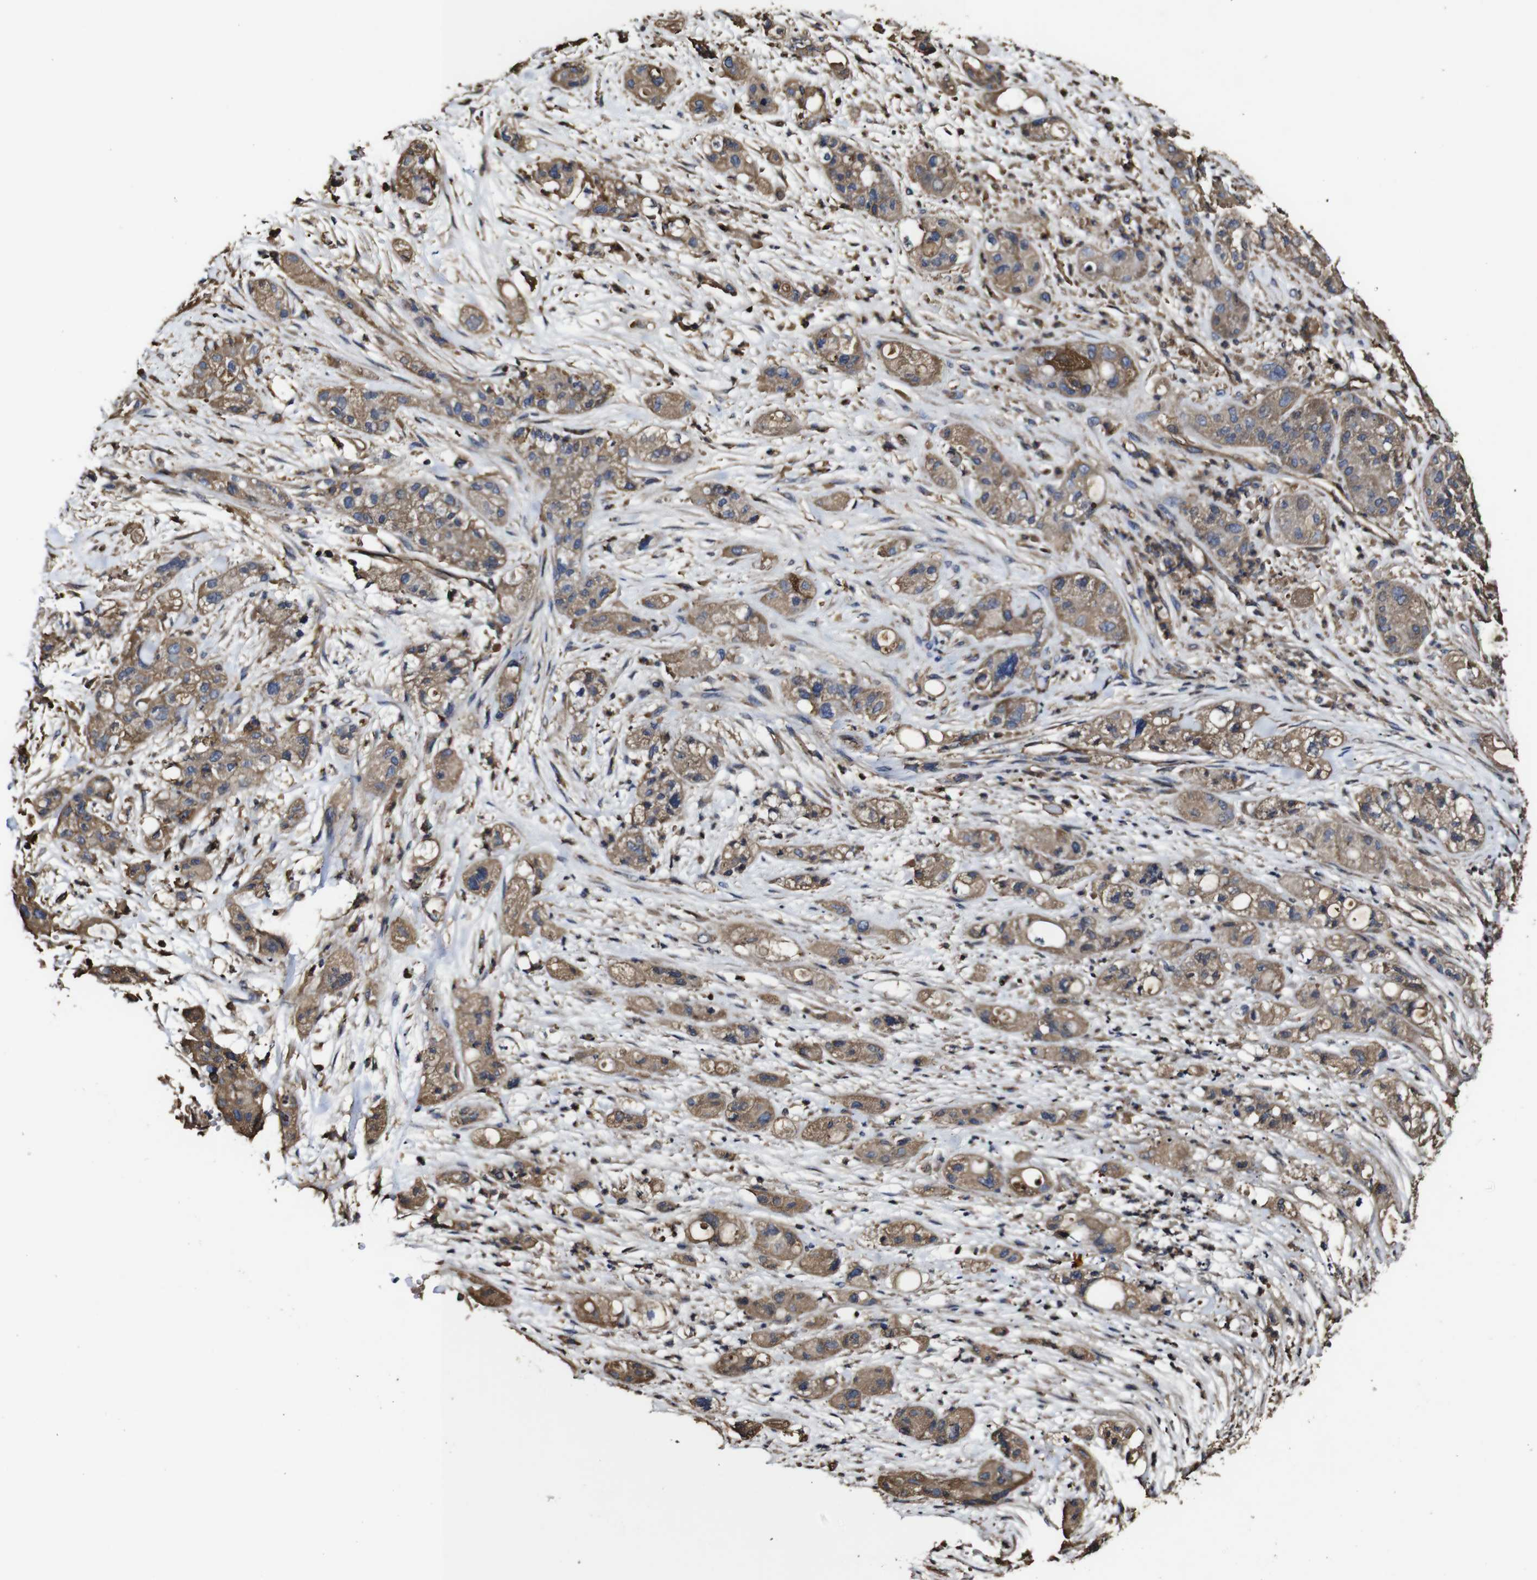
{"staining": {"intensity": "moderate", "quantity": ">75%", "location": "cytoplasmic/membranous"}, "tissue": "pancreatic cancer", "cell_type": "Tumor cells", "image_type": "cancer", "snomed": [{"axis": "morphology", "description": "Adenocarcinoma, NOS"}, {"axis": "topography", "description": "Pancreas"}], "caption": "An image of human pancreatic cancer stained for a protein demonstrates moderate cytoplasmic/membranous brown staining in tumor cells.", "gene": "MSN", "patient": {"sex": "female", "age": 78}}